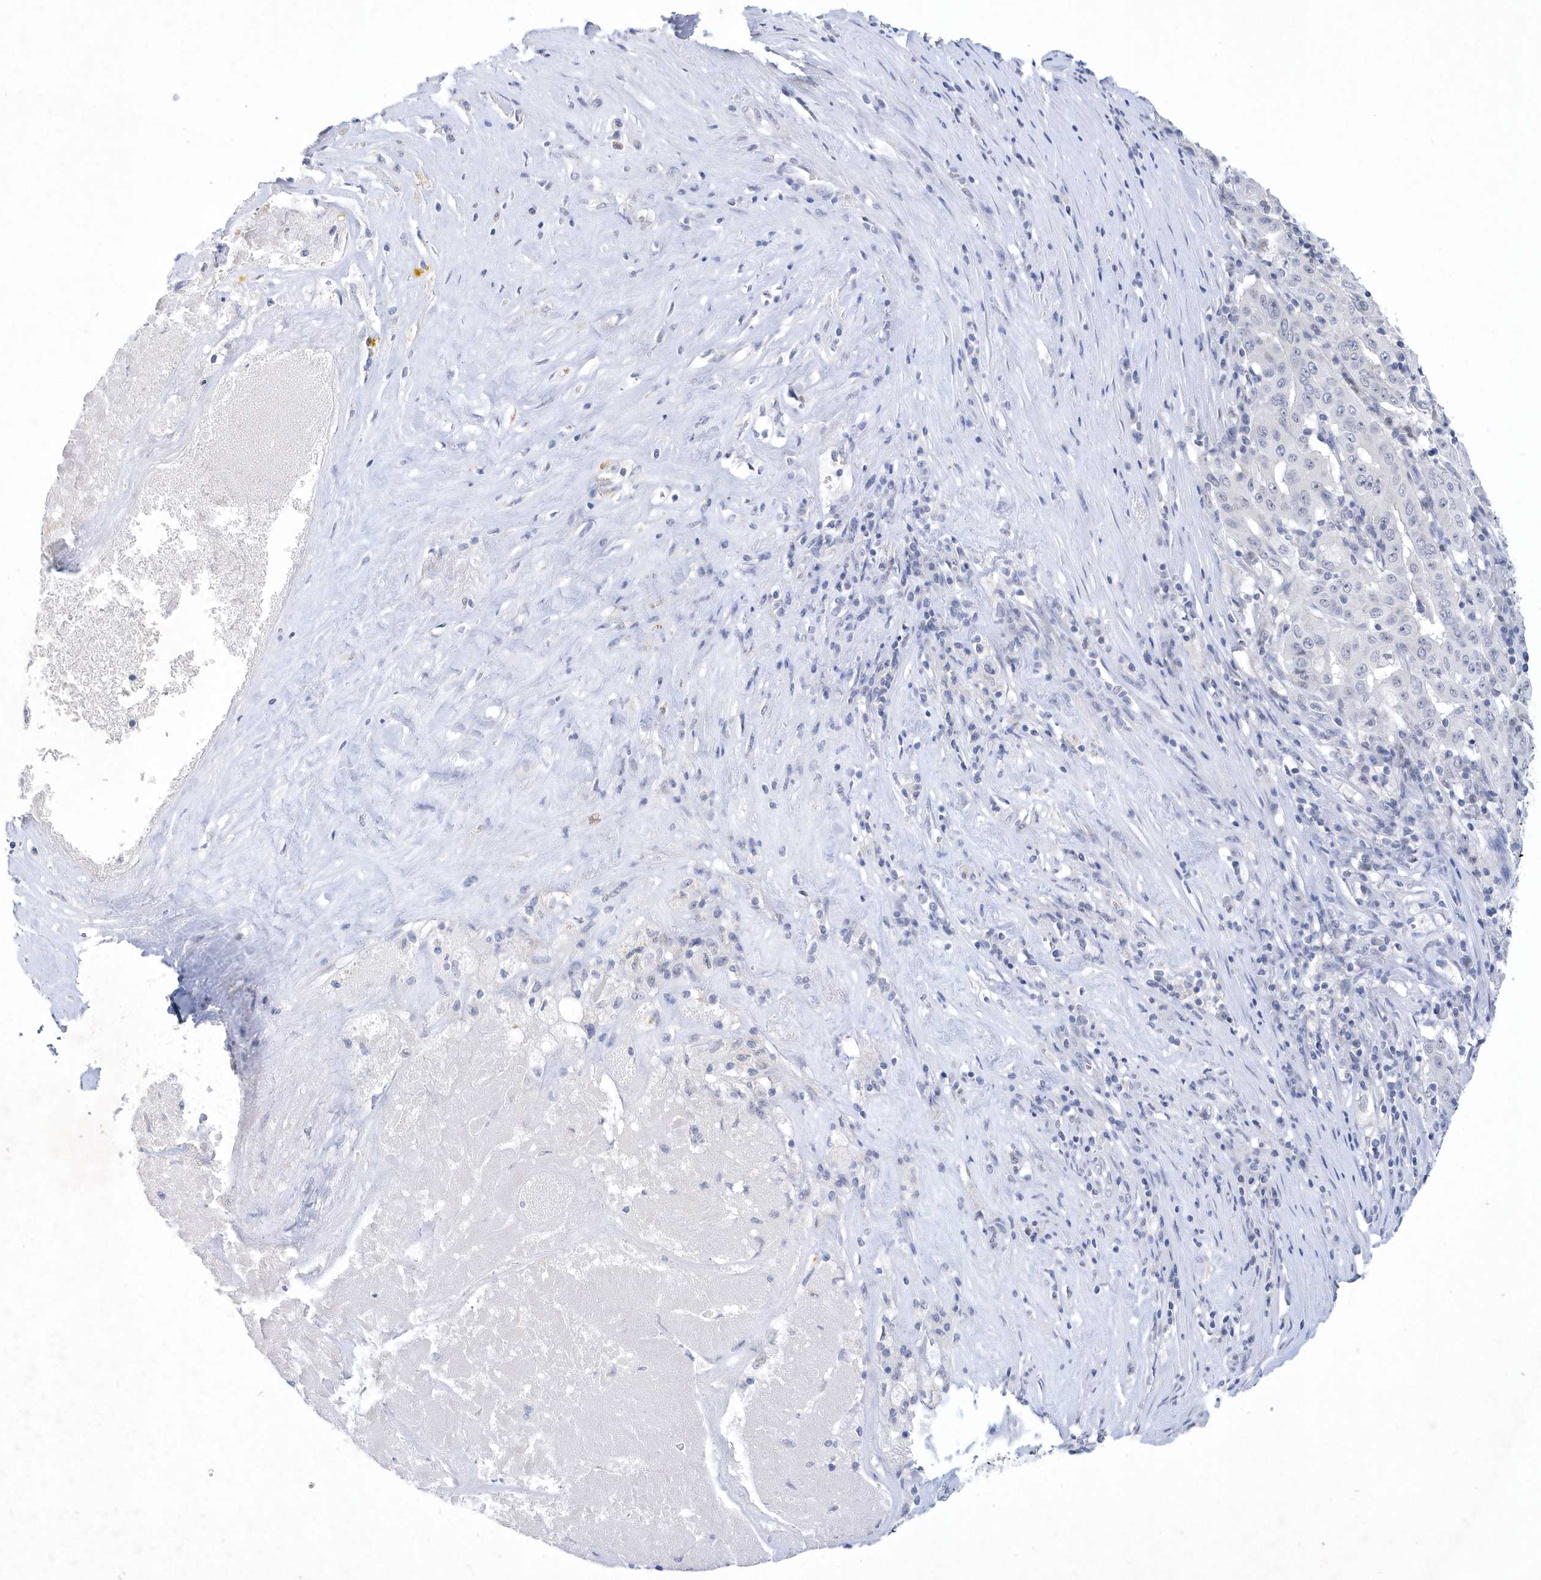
{"staining": {"intensity": "negative", "quantity": "none", "location": "none"}, "tissue": "pancreatic cancer", "cell_type": "Tumor cells", "image_type": "cancer", "snomed": [{"axis": "morphology", "description": "Adenocarcinoma, NOS"}, {"axis": "topography", "description": "Pancreas"}], "caption": "Protein analysis of adenocarcinoma (pancreatic) exhibits no significant positivity in tumor cells. The staining is performed using DAB (3,3'-diaminobenzidine) brown chromogen with nuclei counter-stained in using hematoxylin.", "gene": "SRGAP3", "patient": {"sex": "male", "age": 63}}